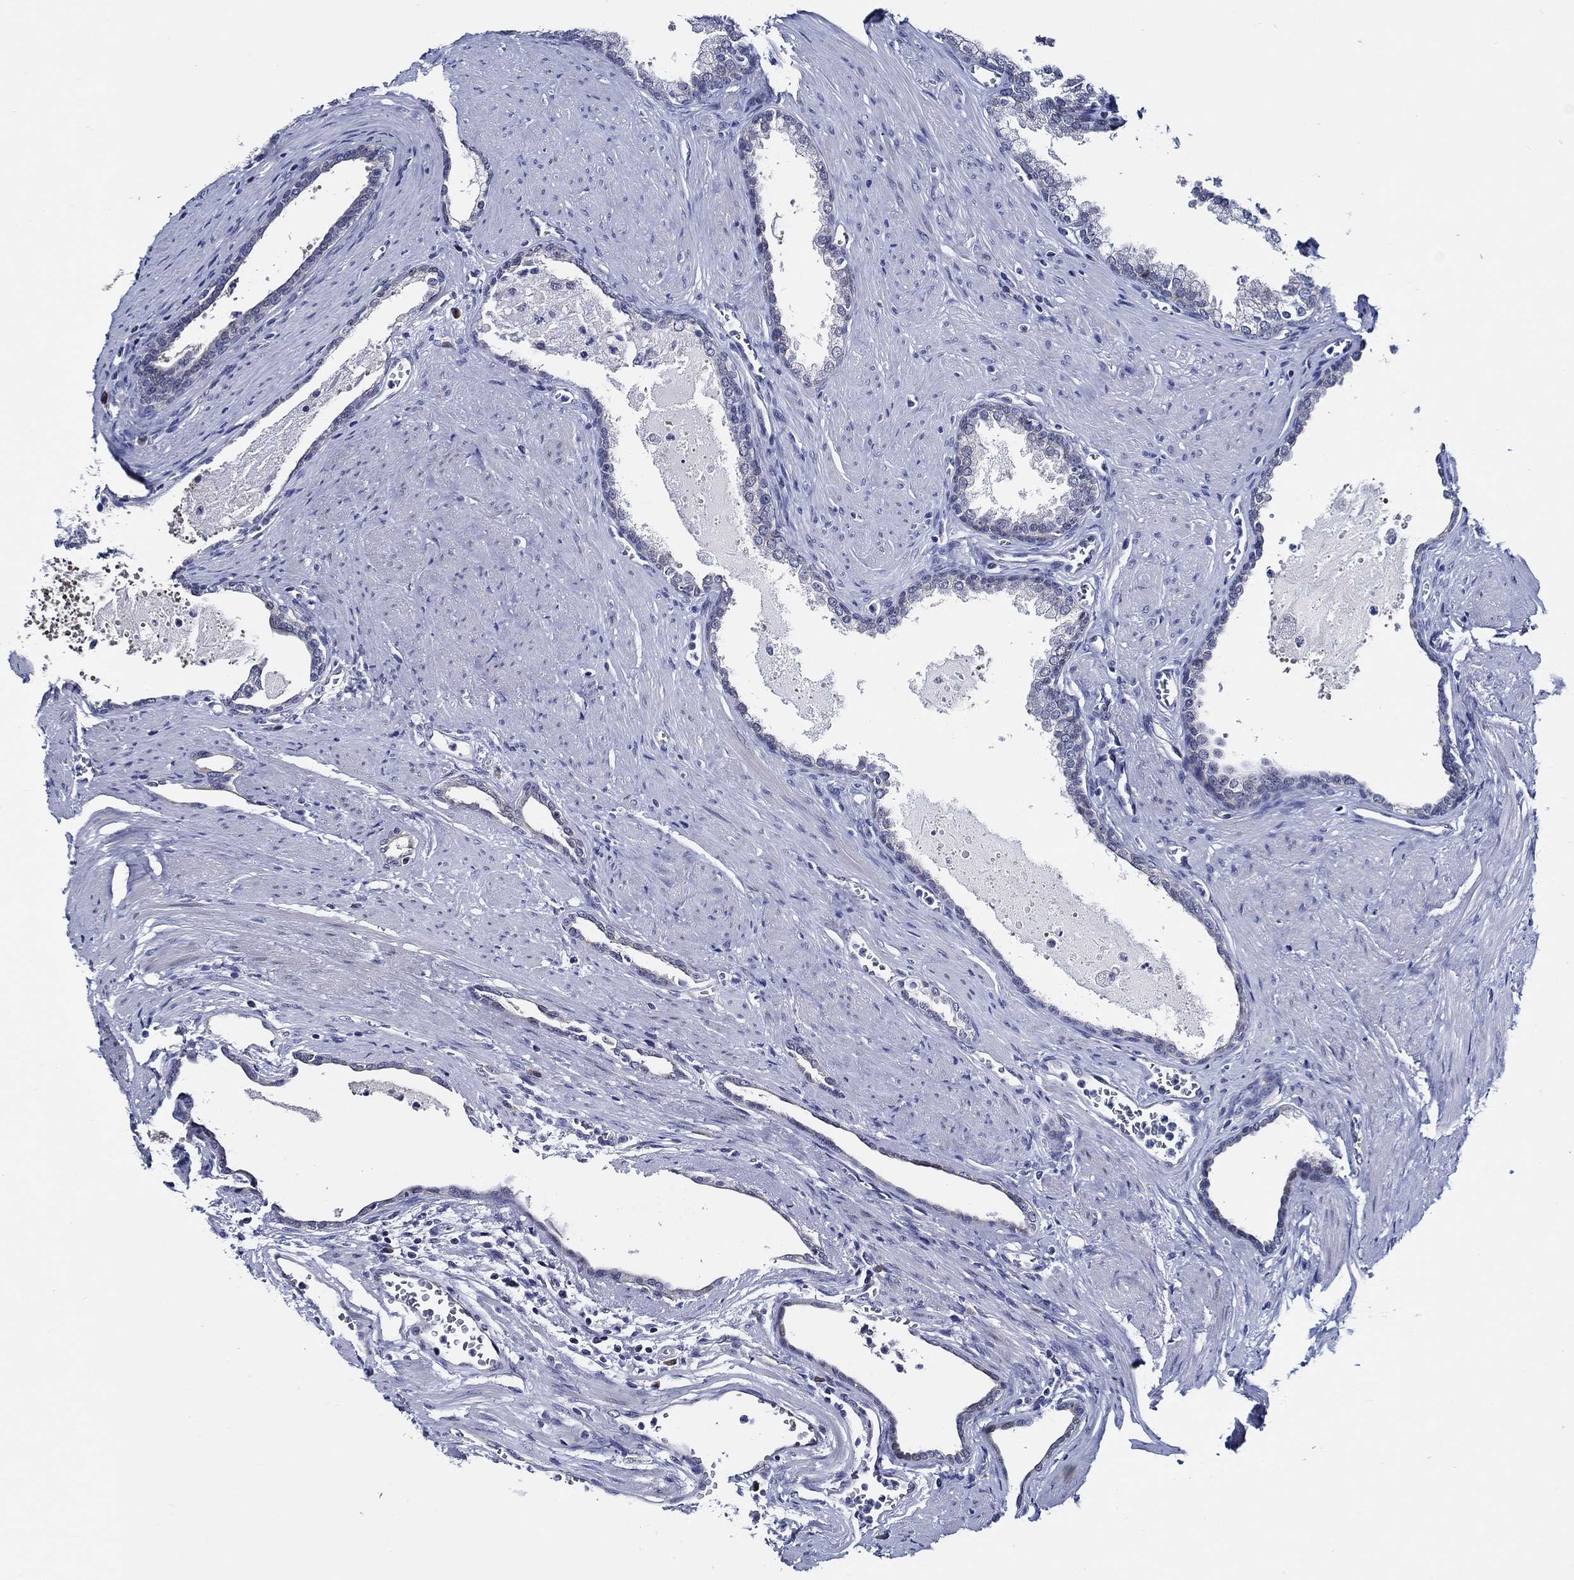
{"staining": {"intensity": "negative", "quantity": "none", "location": "none"}, "tissue": "prostate cancer", "cell_type": "Tumor cells", "image_type": "cancer", "snomed": [{"axis": "morphology", "description": "Adenocarcinoma, NOS"}, {"axis": "topography", "description": "Prostate"}], "caption": "IHC image of human adenocarcinoma (prostate) stained for a protein (brown), which exhibits no expression in tumor cells.", "gene": "C8orf48", "patient": {"sex": "male", "age": 66}}